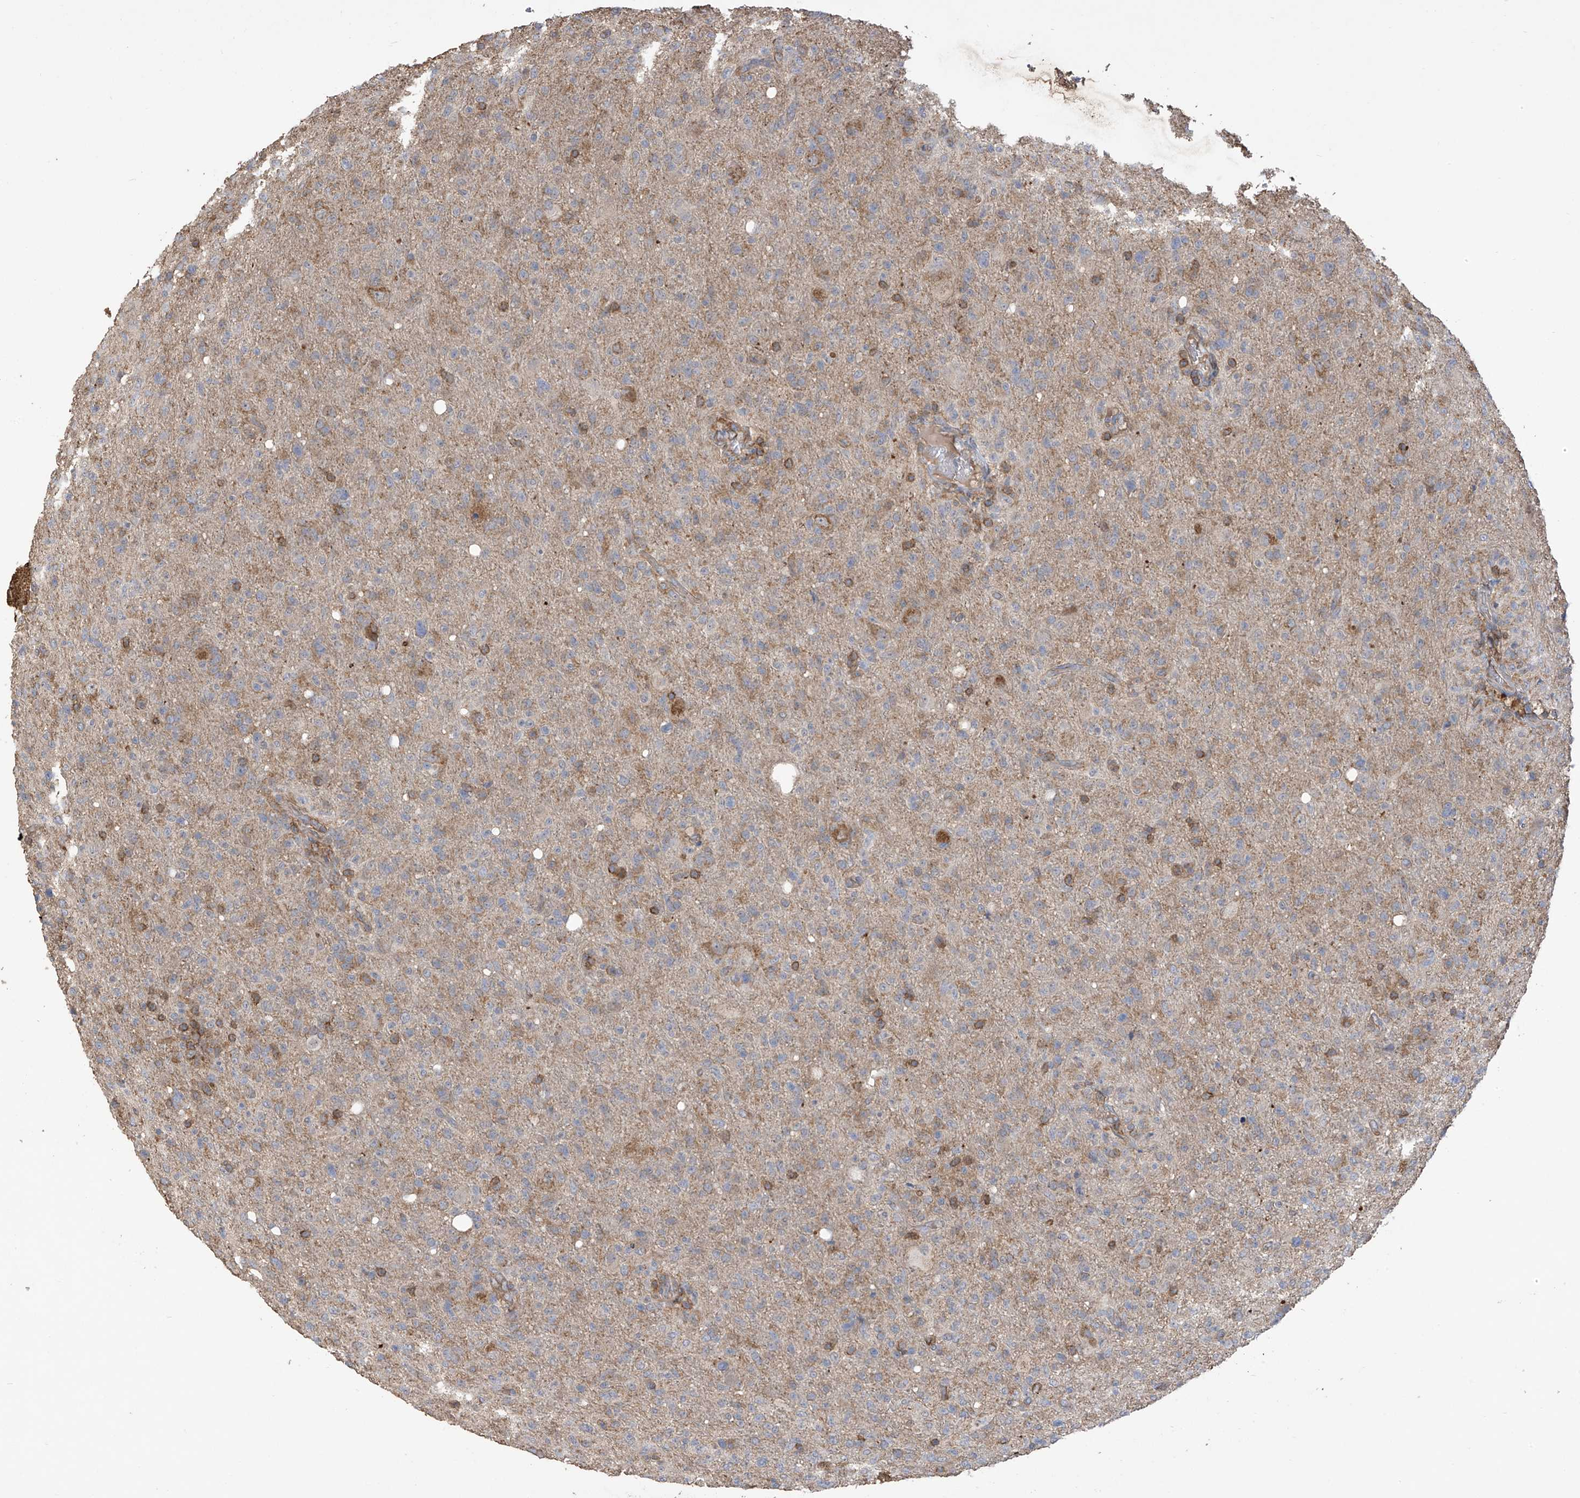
{"staining": {"intensity": "weak", "quantity": "<25%", "location": "cytoplasmic/membranous"}, "tissue": "glioma", "cell_type": "Tumor cells", "image_type": "cancer", "snomed": [{"axis": "morphology", "description": "Glioma, malignant, High grade"}, {"axis": "topography", "description": "Brain"}], "caption": "Human glioma stained for a protein using immunohistochemistry (IHC) exhibits no expression in tumor cells.", "gene": "COX10", "patient": {"sex": "female", "age": 57}}